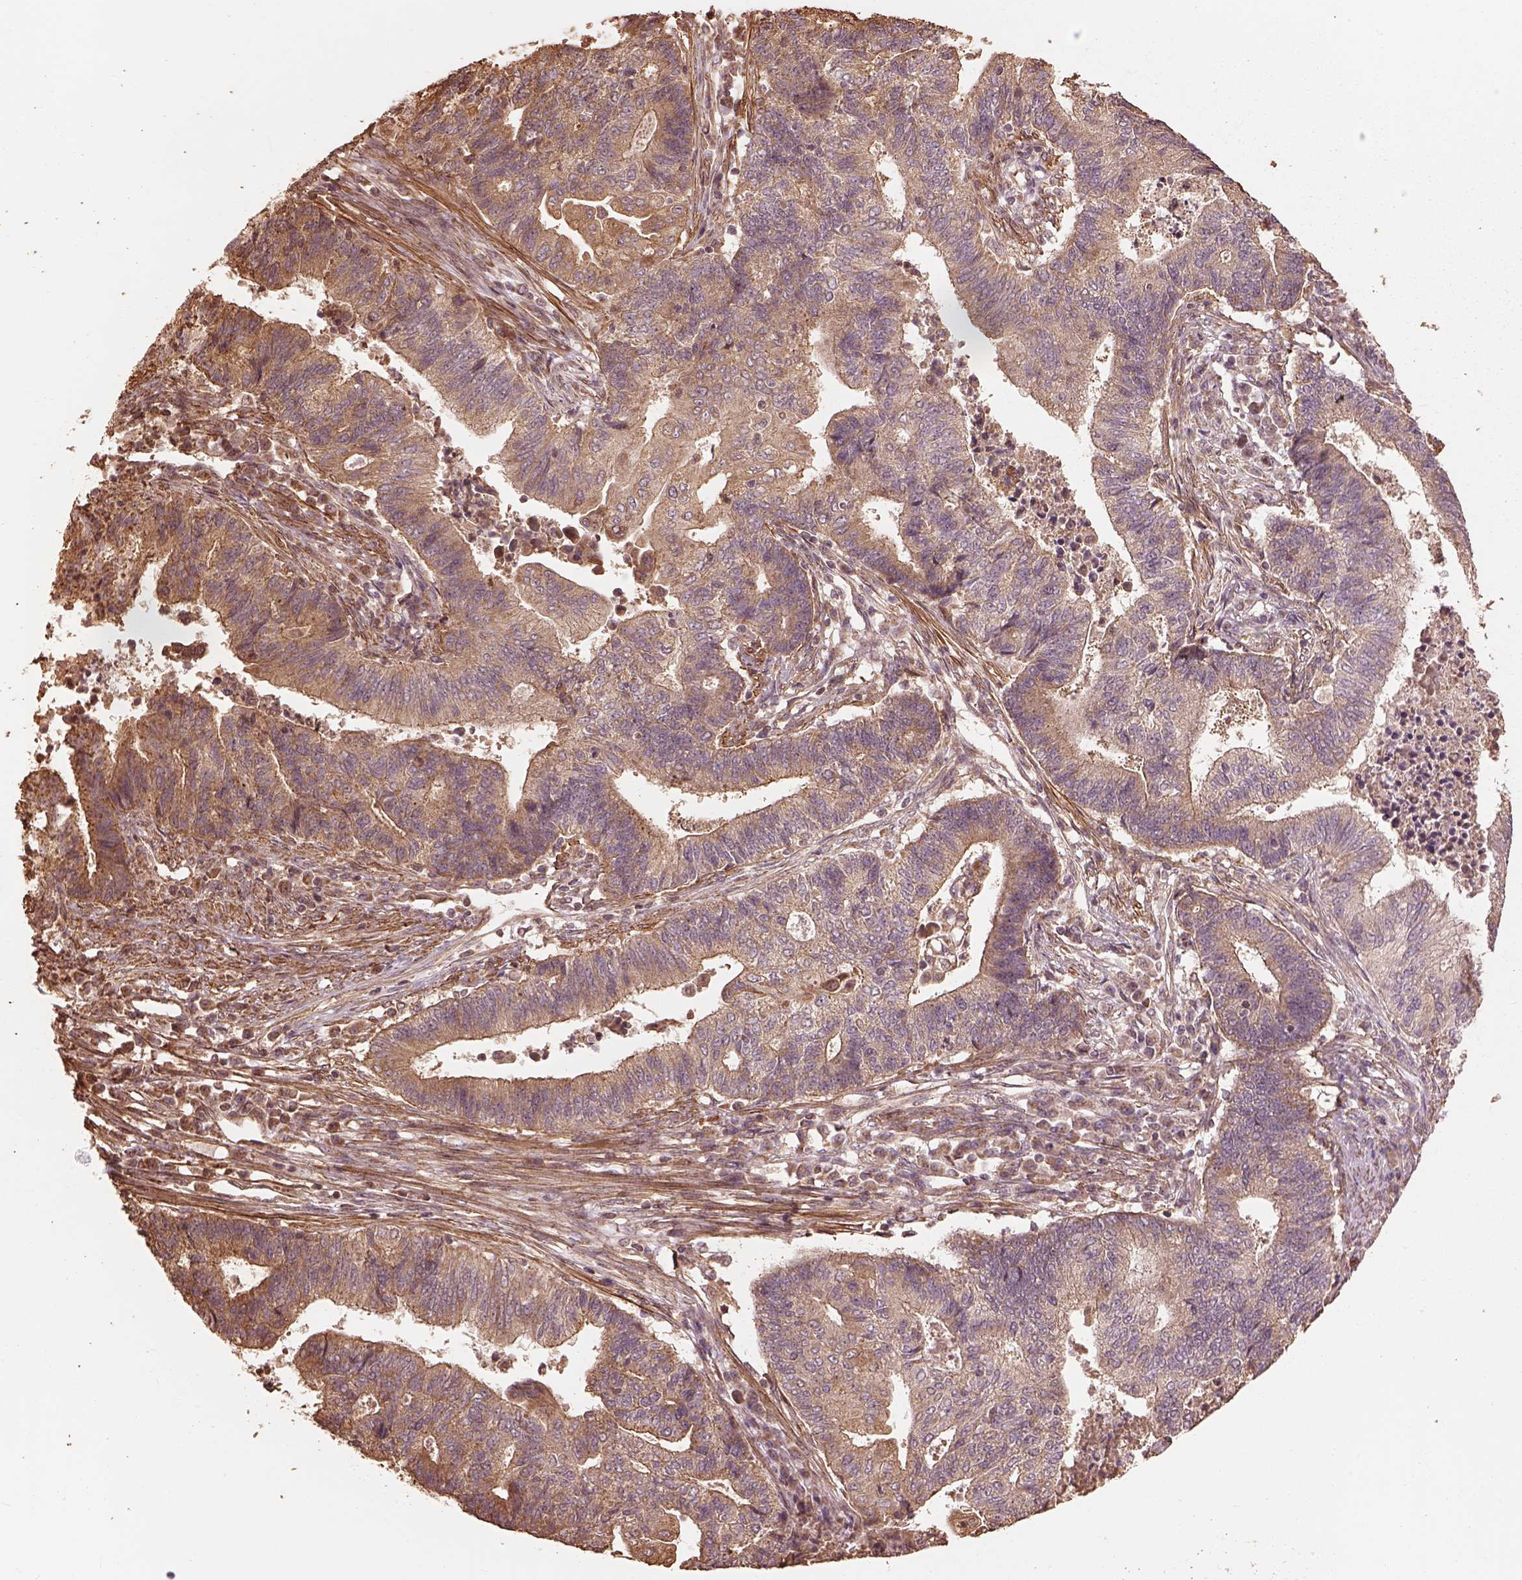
{"staining": {"intensity": "moderate", "quantity": "25%-75%", "location": "cytoplasmic/membranous"}, "tissue": "endometrial cancer", "cell_type": "Tumor cells", "image_type": "cancer", "snomed": [{"axis": "morphology", "description": "Adenocarcinoma, NOS"}, {"axis": "topography", "description": "Uterus"}, {"axis": "topography", "description": "Endometrium"}], "caption": "DAB (3,3'-diaminobenzidine) immunohistochemical staining of endometrial cancer demonstrates moderate cytoplasmic/membranous protein positivity in about 25%-75% of tumor cells.", "gene": "METTL4", "patient": {"sex": "female", "age": 54}}